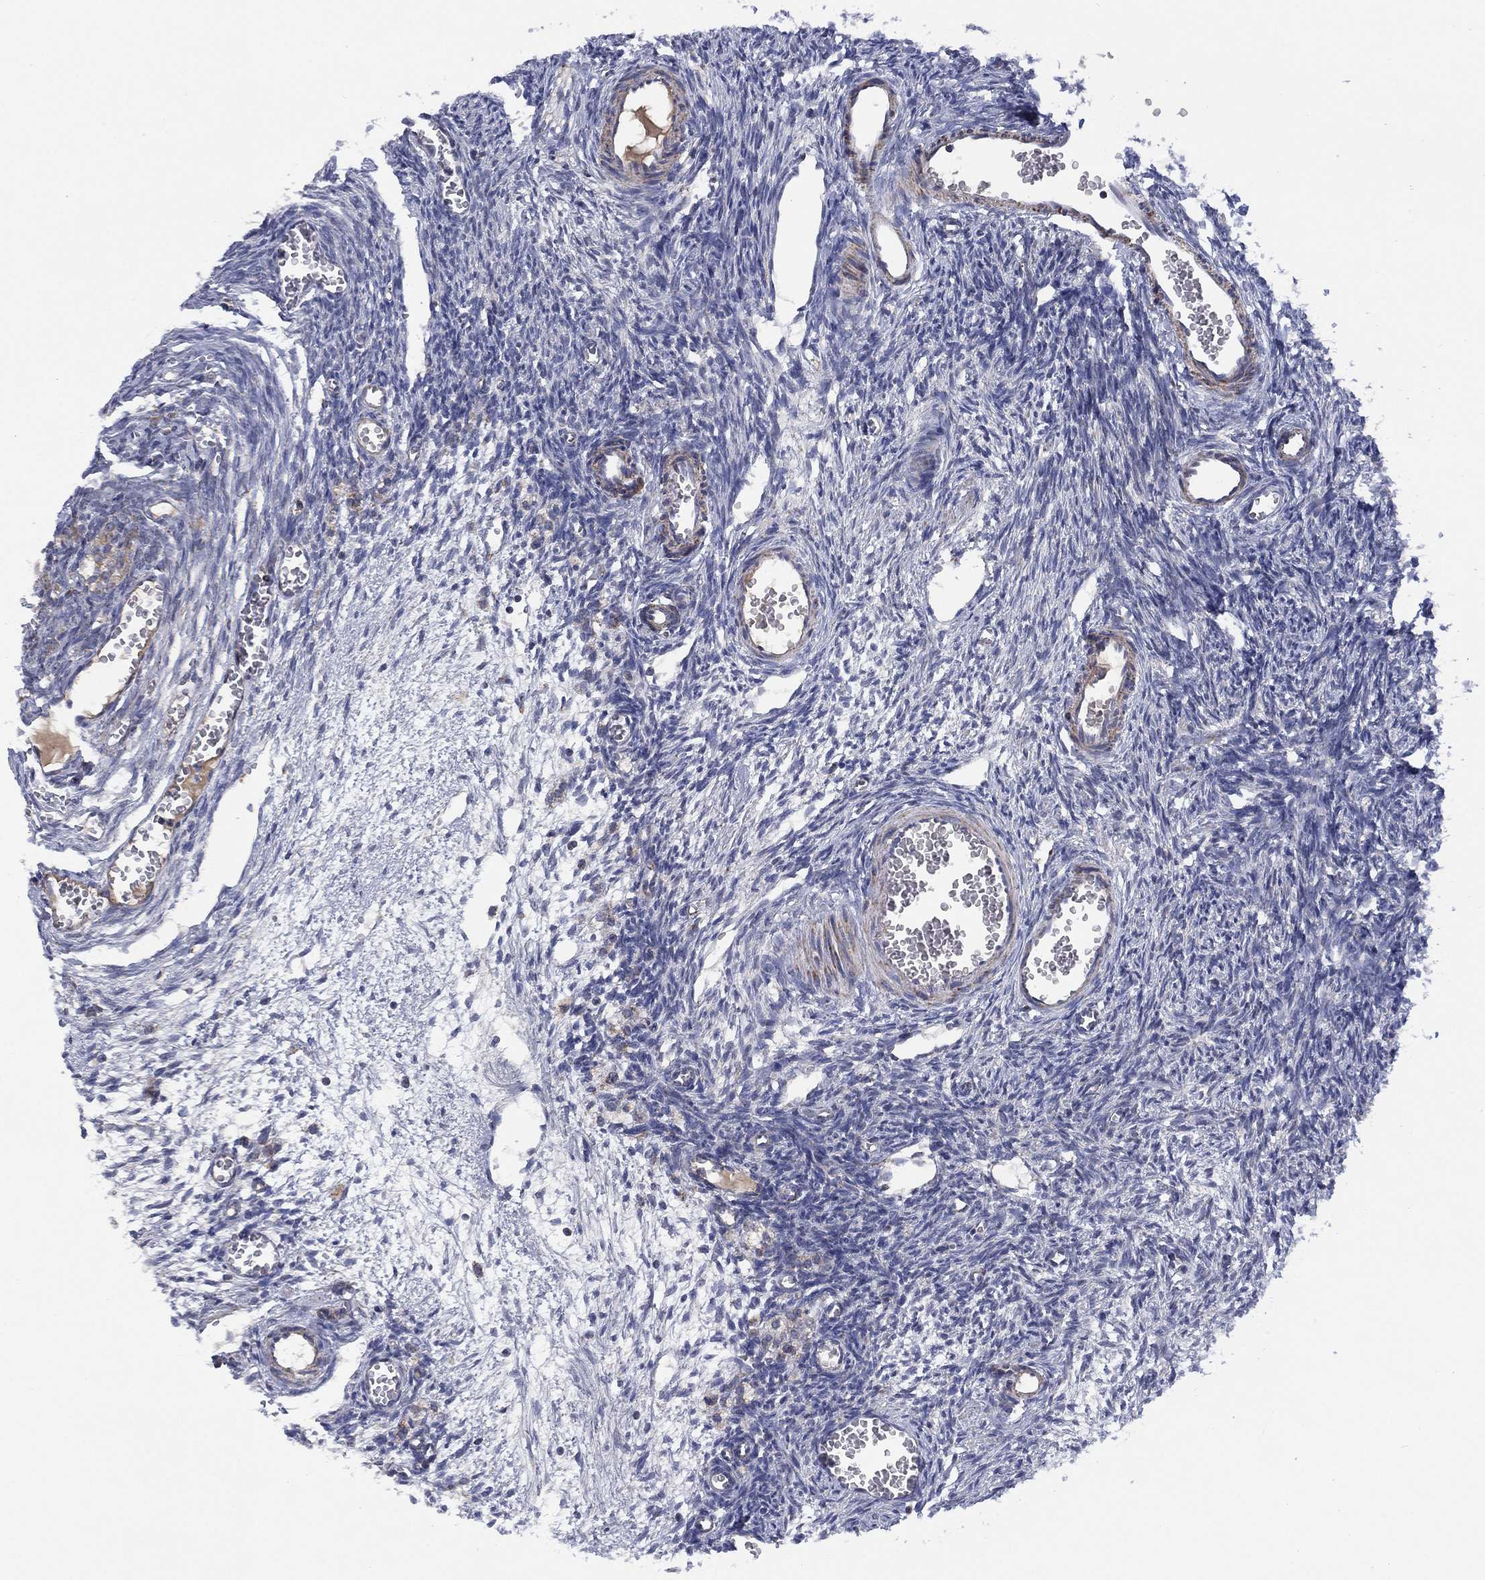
{"staining": {"intensity": "moderate", "quantity": "25%-75%", "location": "cytoplasmic/membranous"}, "tissue": "ovary", "cell_type": "Follicle cells", "image_type": "normal", "snomed": [{"axis": "morphology", "description": "Normal tissue, NOS"}, {"axis": "topography", "description": "Ovary"}], "caption": "Protein staining by immunohistochemistry displays moderate cytoplasmic/membranous staining in approximately 25%-75% of follicle cells in normal ovary.", "gene": "PPP2R5A", "patient": {"sex": "female", "age": 27}}